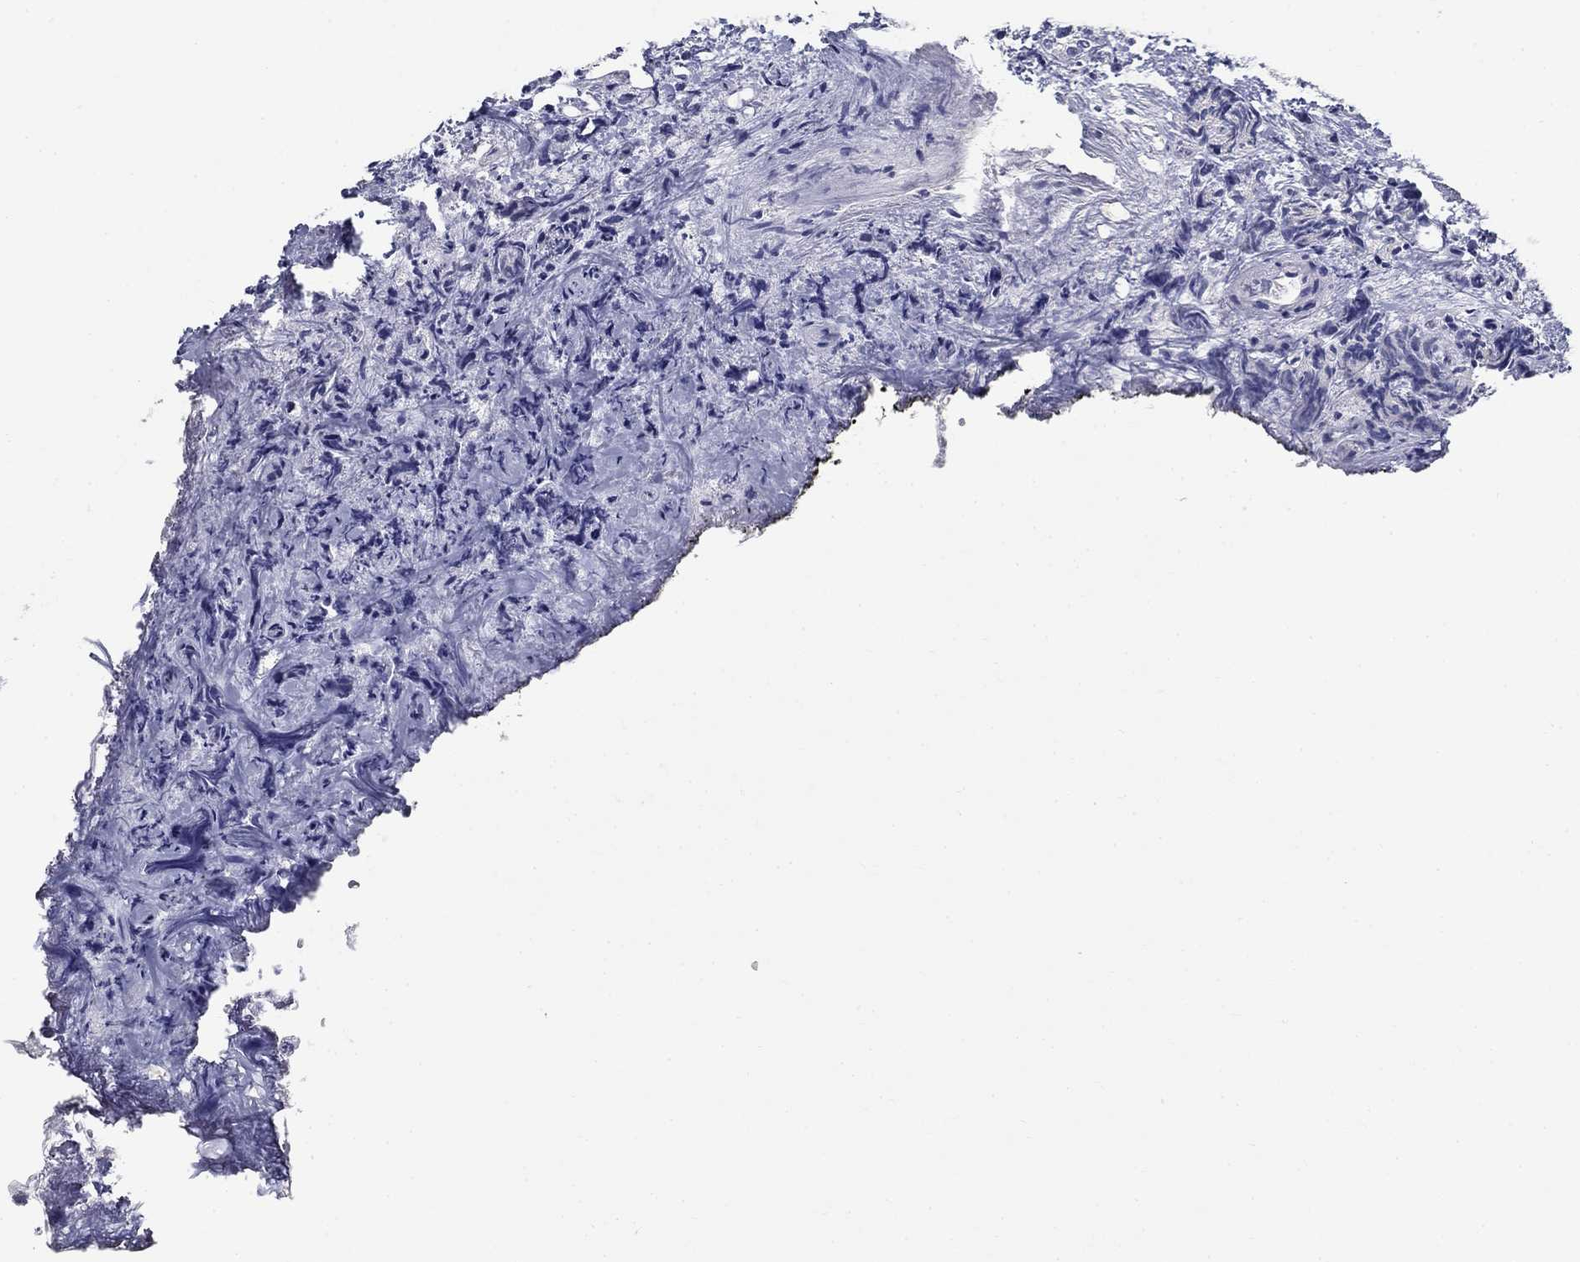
{"staining": {"intensity": "negative", "quantity": "none", "location": "none"}, "tissue": "prostate cancer", "cell_type": "Tumor cells", "image_type": "cancer", "snomed": [{"axis": "morphology", "description": "Adenocarcinoma, High grade"}, {"axis": "topography", "description": "Prostate"}], "caption": "Immunohistochemistry (IHC) micrograph of neoplastic tissue: high-grade adenocarcinoma (prostate) stained with DAB demonstrates no significant protein staining in tumor cells. (Brightfield microscopy of DAB IHC at high magnification).", "gene": "GUCA1A", "patient": {"sex": "male", "age": 53}}